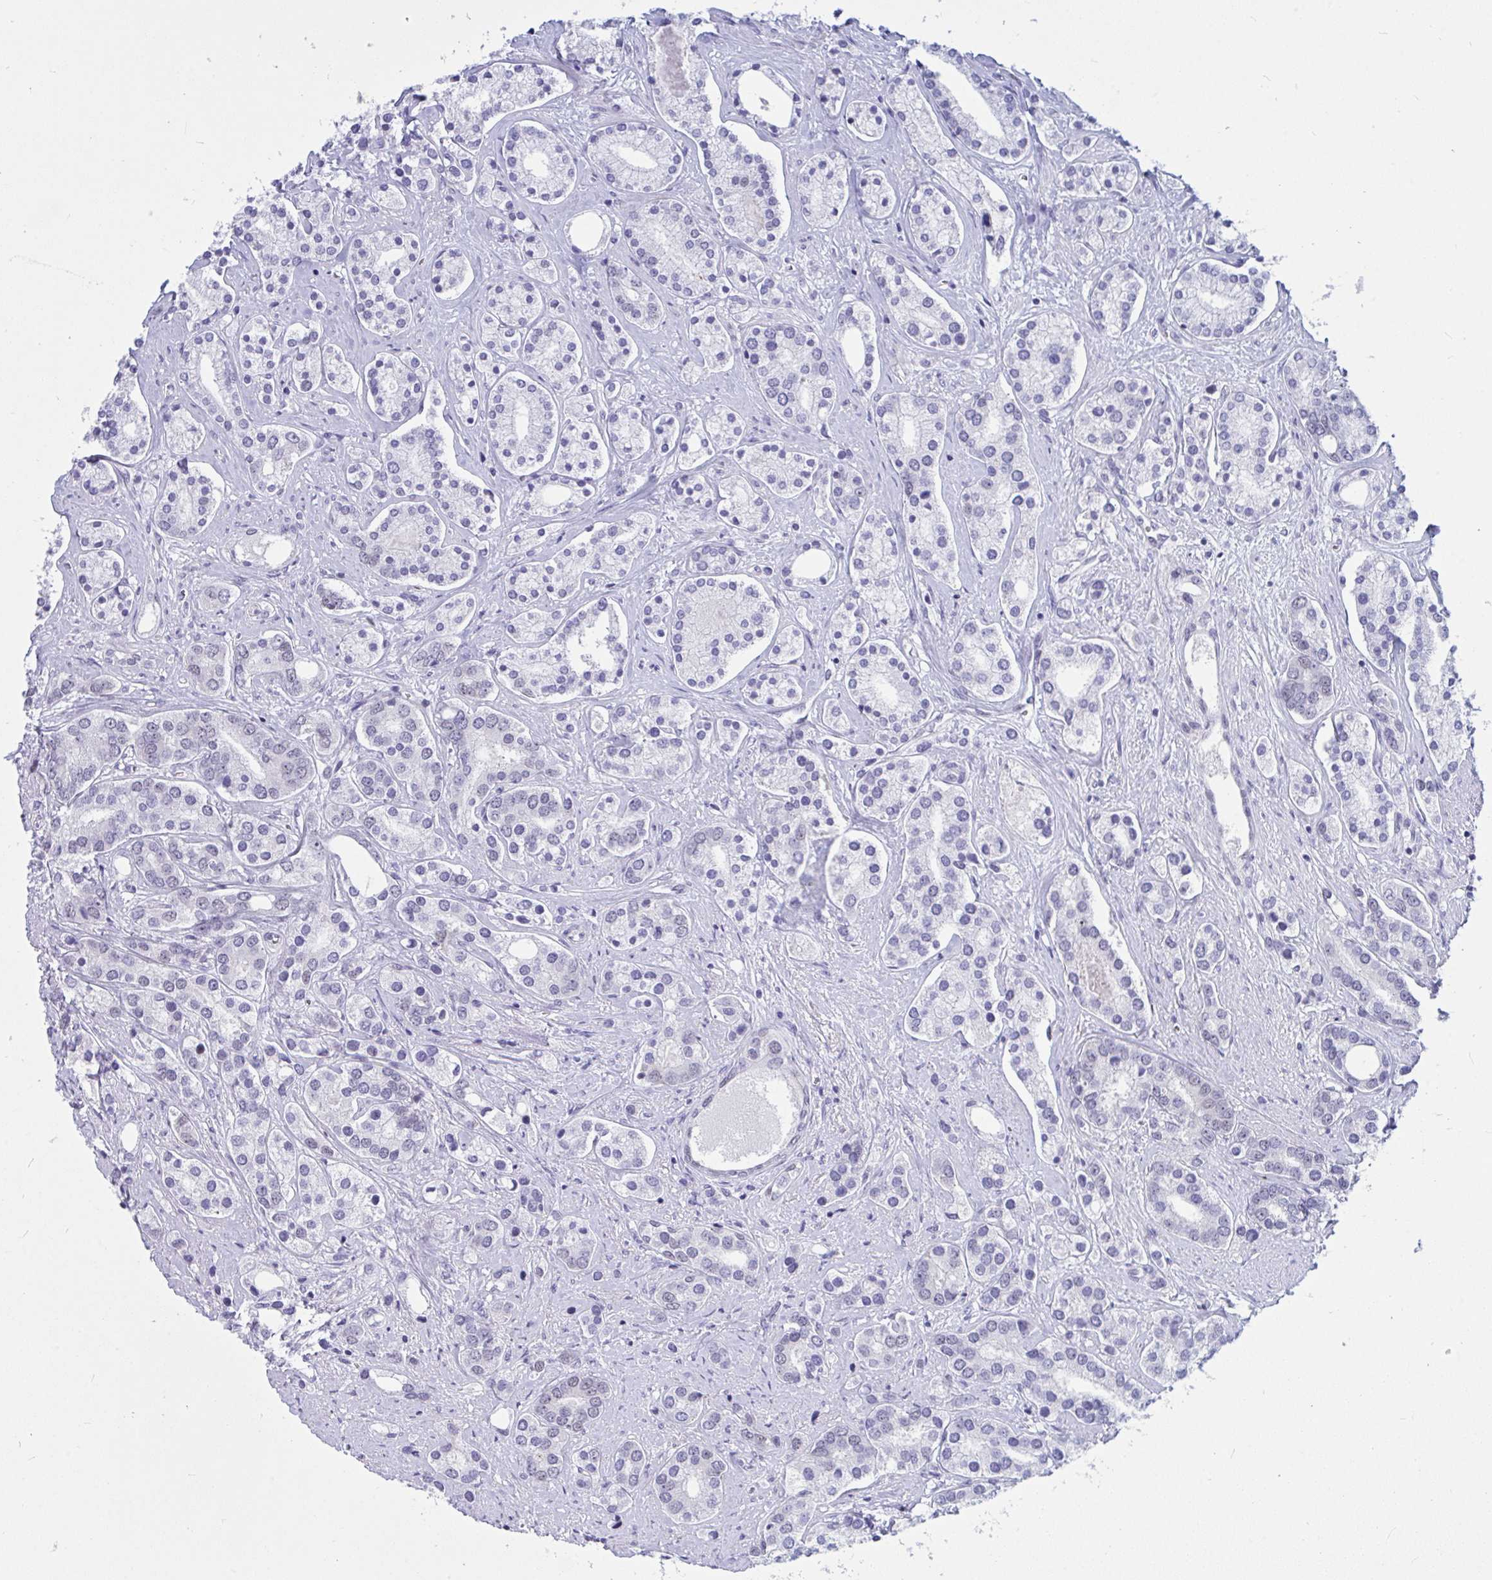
{"staining": {"intensity": "moderate", "quantity": "<25%", "location": "nuclear"}, "tissue": "prostate cancer", "cell_type": "Tumor cells", "image_type": "cancer", "snomed": [{"axis": "morphology", "description": "Adenocarcinoma, High grade"}, {"axis": "topography", "description": "Prostate"}], "caption": "A histopathology image of prostate cancer stained for a protein displays moderate nuclear brown staining in tumor cells.", "gene": "IKZF2", "patient": {"sex": "male", "age": 58}}